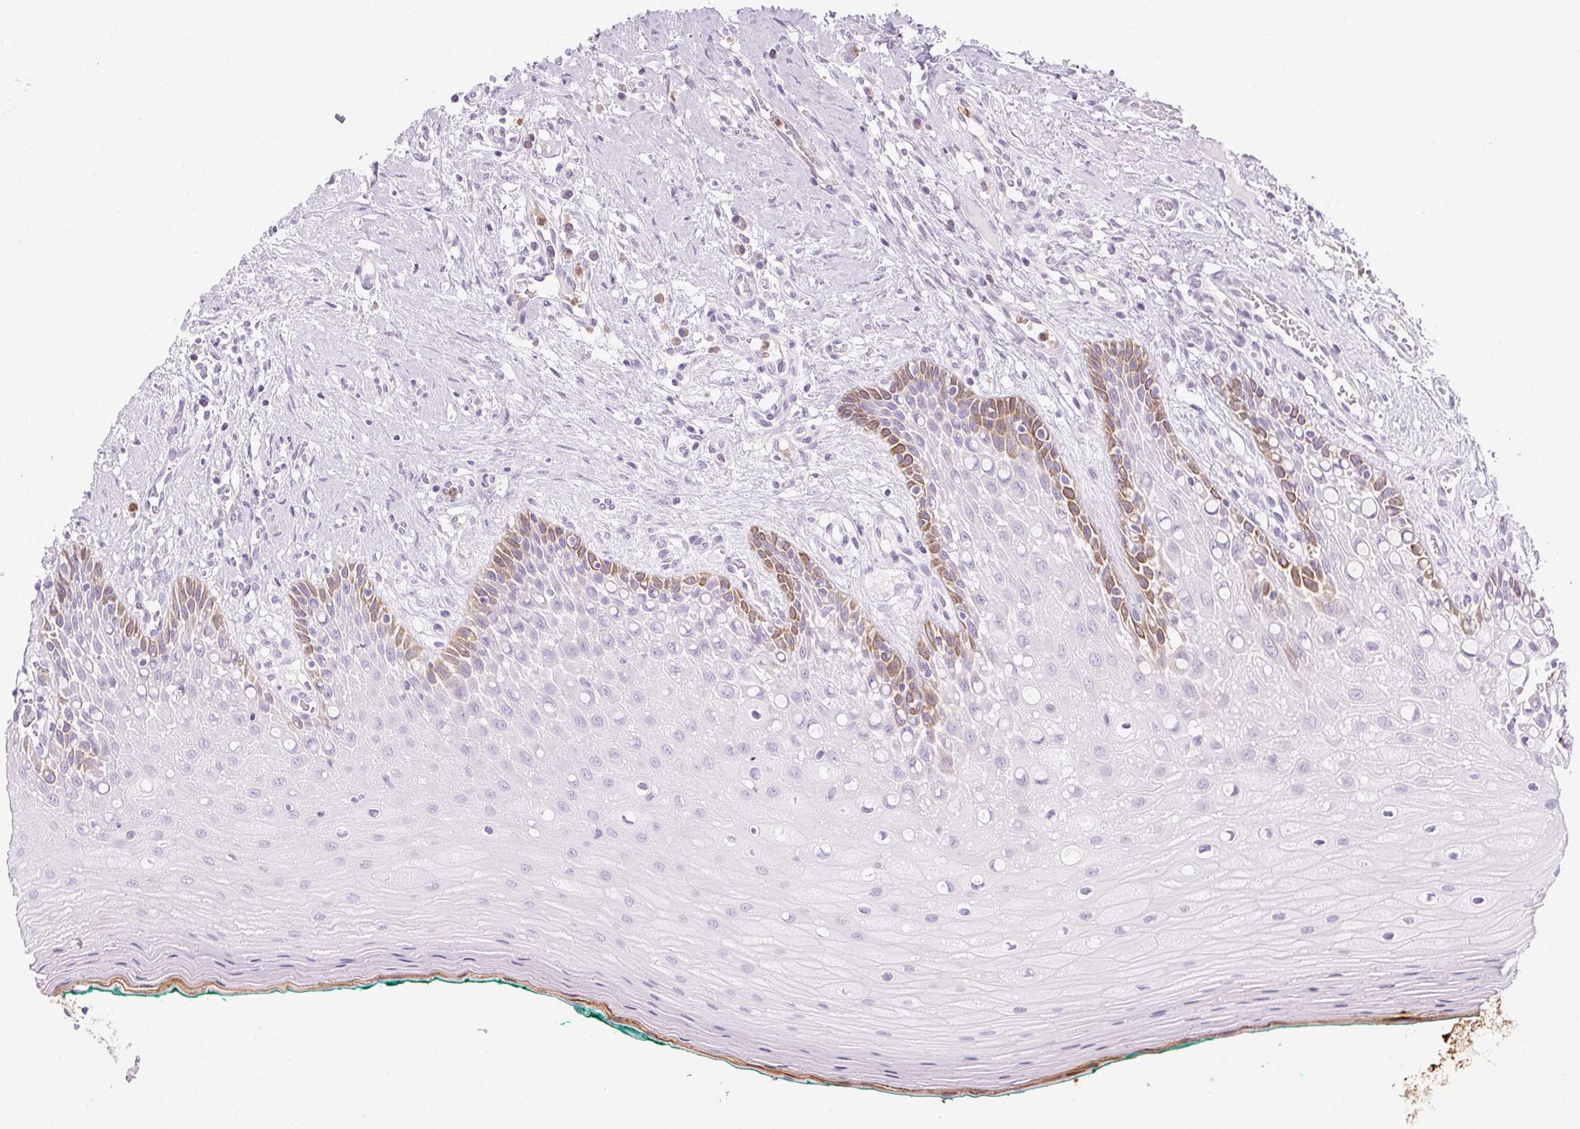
{"staining": {"intensity": "moderate", "quantity": "<25%", "location": "cytoplasmic/membranous"}, "tissue": "oral mucosa", "cell_type": "Squamous epithelial cells", "image_type": "normal", "snomed": [{"axis": "morphology", "description": "Normal tissue, NOS"}, {"axis": "topography", "description": "Oral tissue"}], "caption": "IHC photomicrograph of benign oral mucosa: human oral mucosa stained using immunohistochemistry (IHC) displays low levels of moderate protein expression localized specifically in the cytoplasmic/membranous of squamous epithelial cells, appearing as a cytoplasmic/membranous brown color.", "gene": "TMEM45A", "patient": {"sex": "female", "age": 83}}